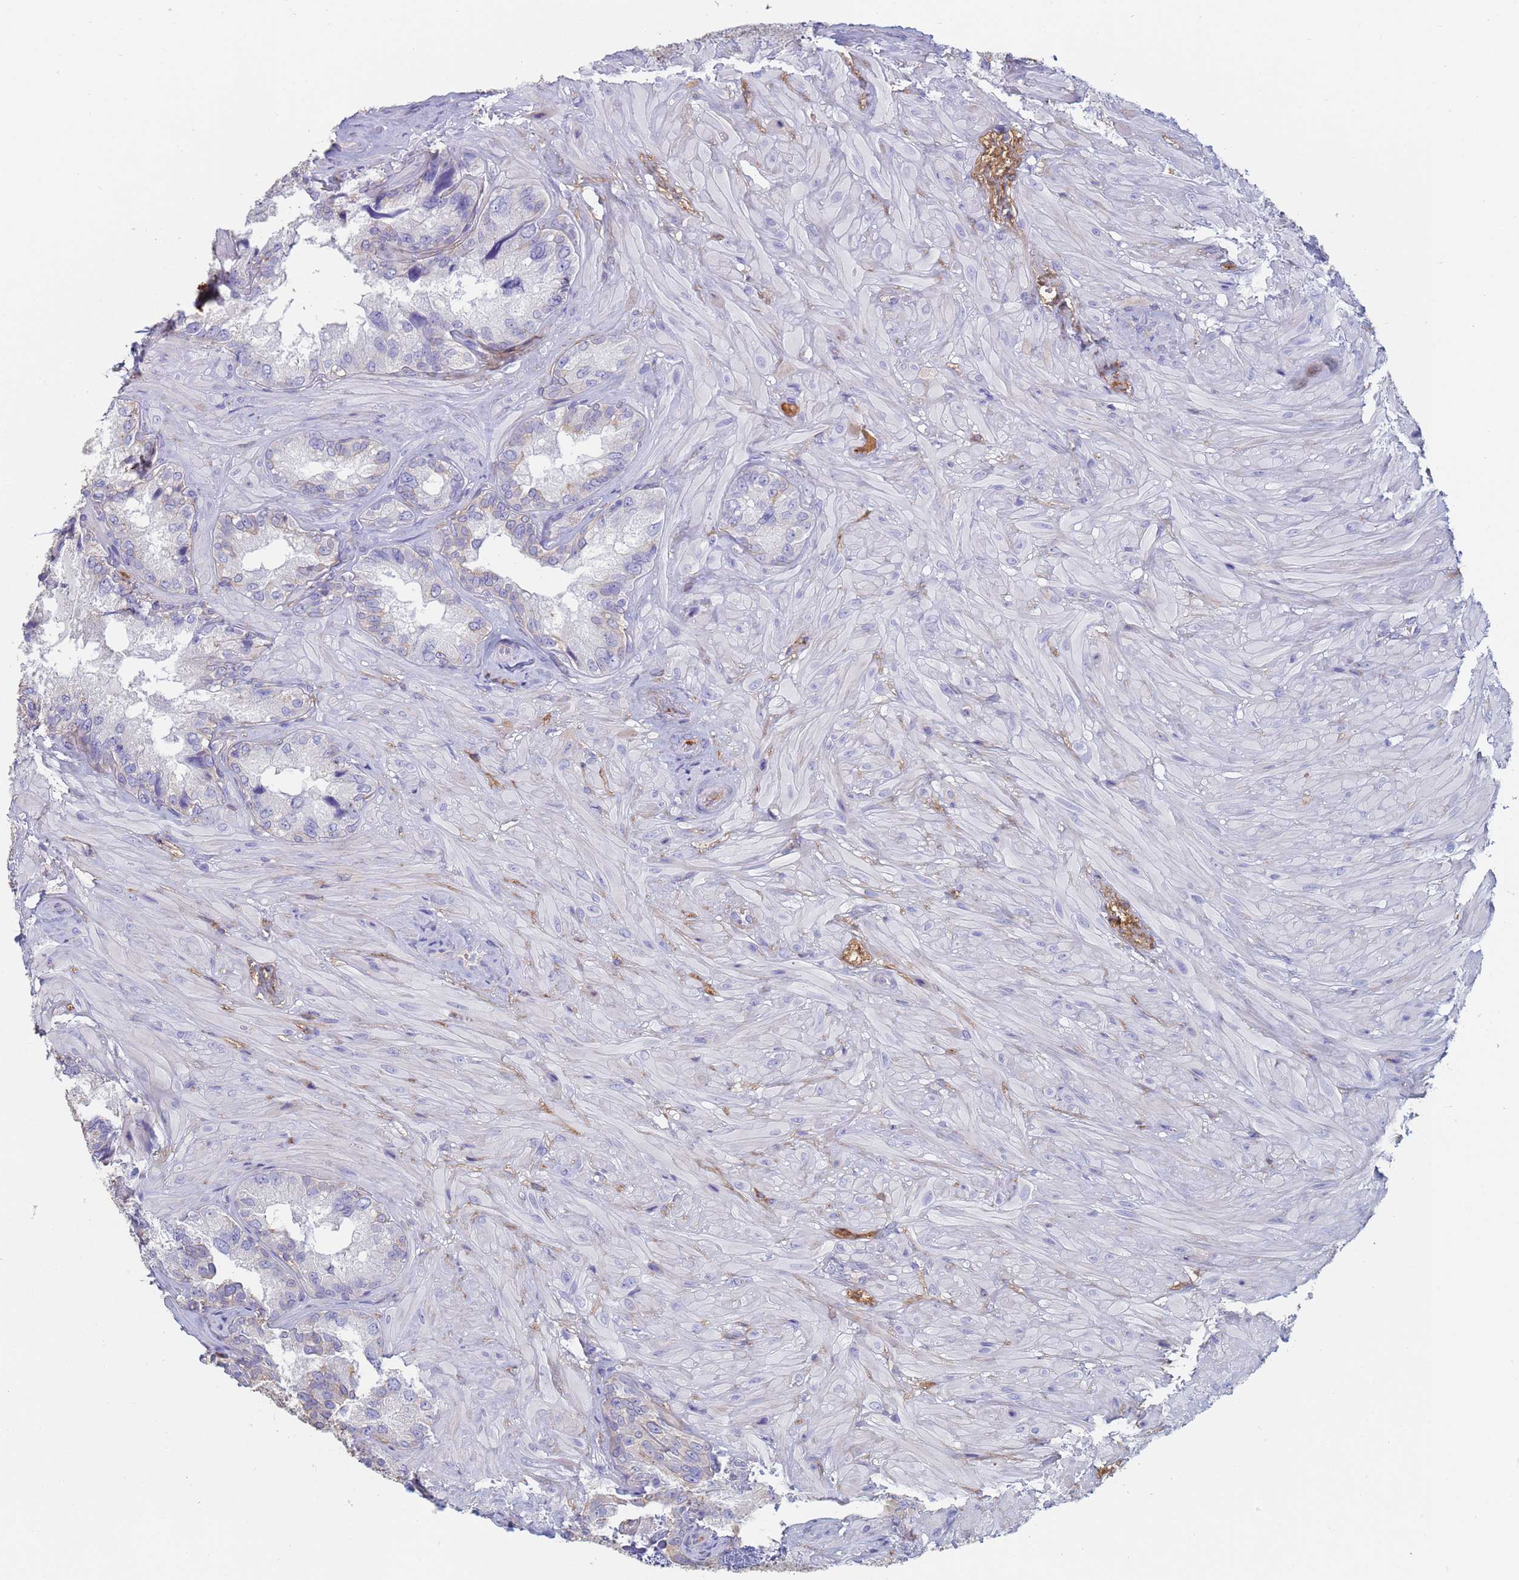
{"staining": {"intensity": "negative", "quantity": "none", "location": "none"}, "tissue": "seminal vesicle", "cell_type": "Glandular cells", "image_type": "normal", "snomed": [{"axis": "morphology", "description": "Normal tissue, NOS"}, {"axis": "topography", "description": "Seminal veicle"}, {"axis": "topography", "description": "Peripheral nerve tissue"}], "caption": "A histopathology image of seminal vesicle stained for a protein shows no brown staining in glandular cells. (DAB (3,3'-diaminobenzidine) immunohistochemistry visualized using brightfield microscopy, high magnification).", "gene": "ABCA8", "patient": {"sex": "male", "age": 67}}